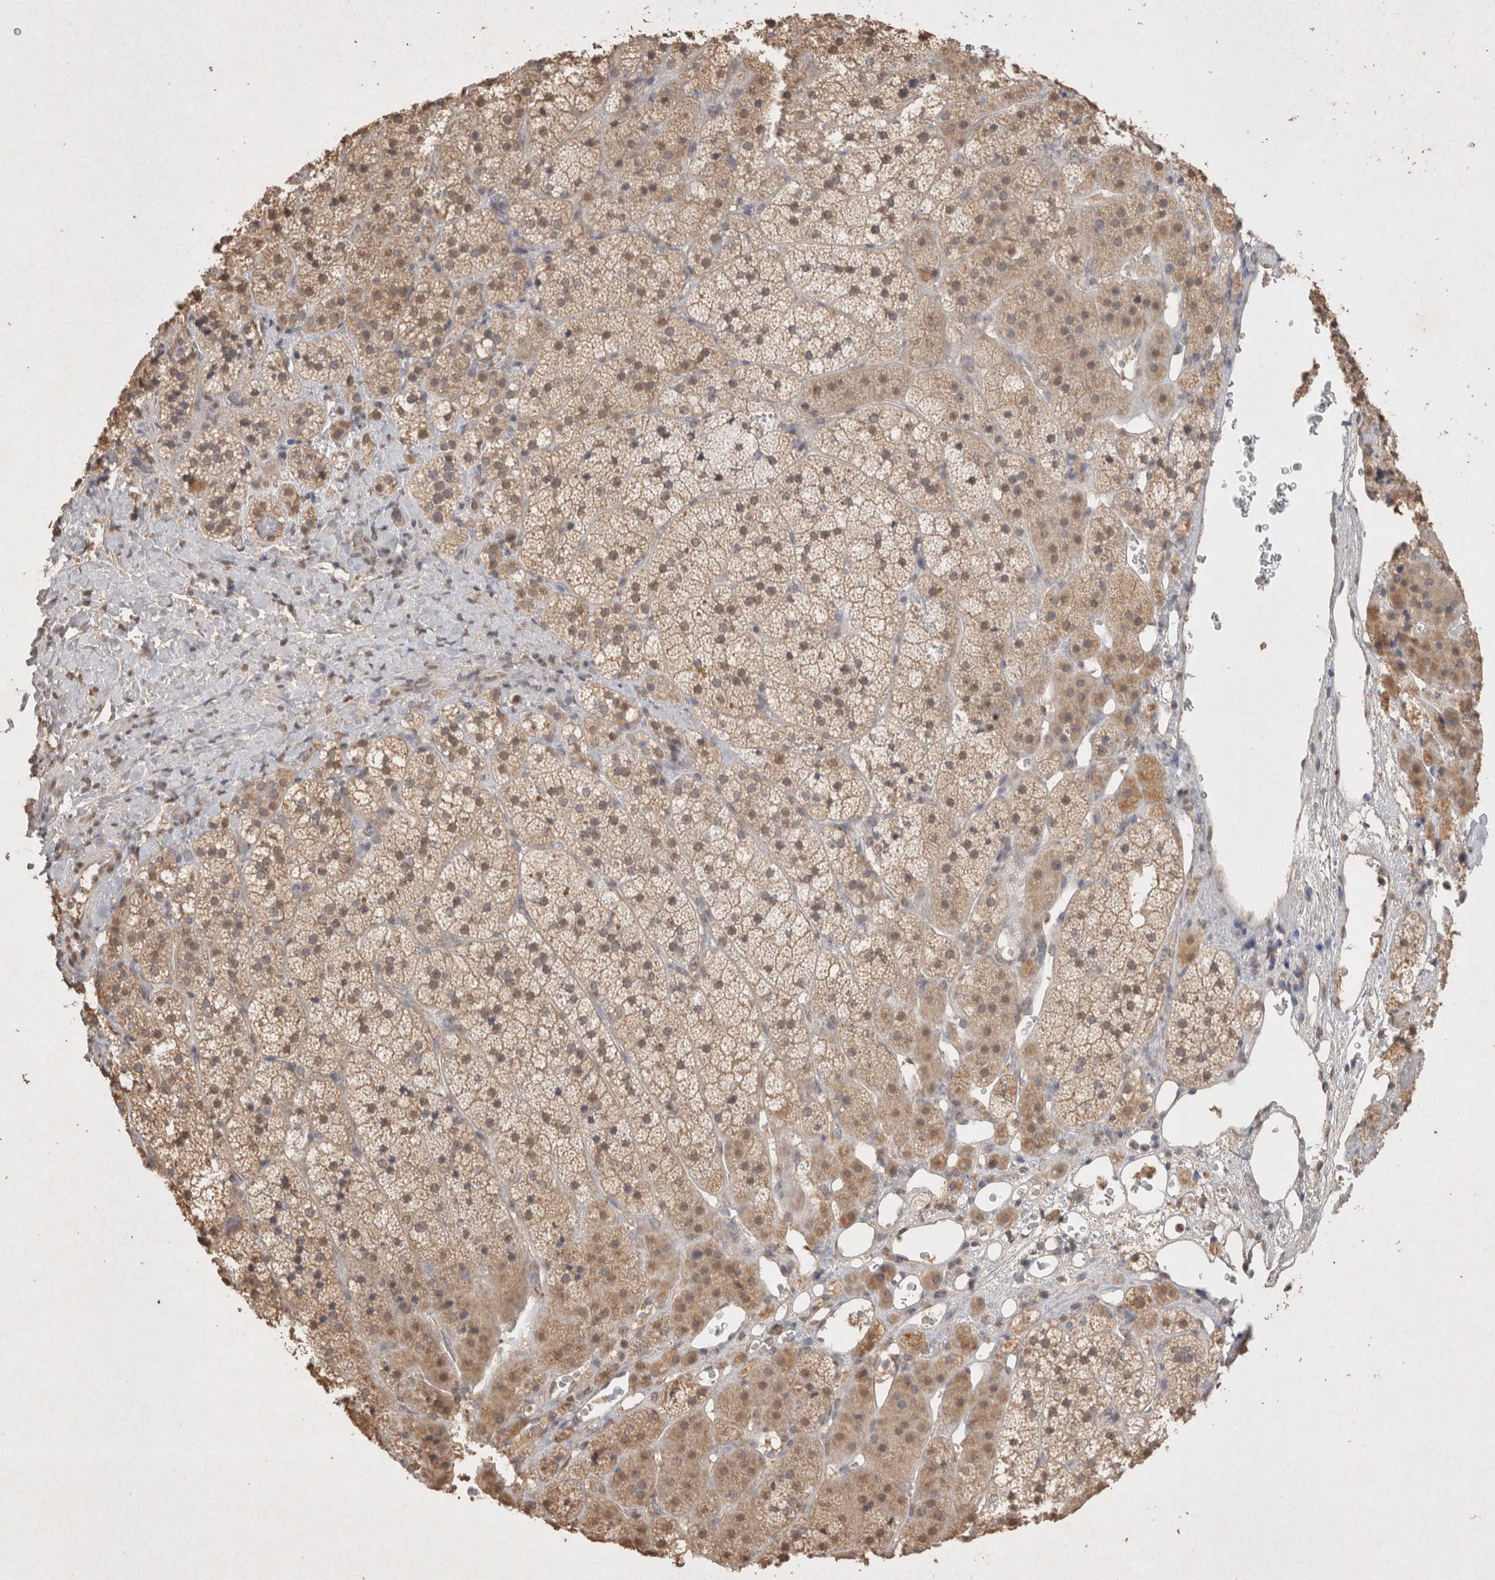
{"staining": {"intensity": "moderate", "quantity": ">75%", "location": "cytoplasmic/membranous,nuclear"}, "tissue": "adrenal gland", "cell_type": "Glandular cells", "image_type": "normal", "snomed": [{"axis": "morphology", "description": "Normal tissue, NOS"}, {"axis": "topography", "description": "Adrenal gland"}], "caption": "Approximately >75% of glandular cells in normal adrenal gland display moderate cytoplasmic/membranous,nuclear protein staining as visualized by brown immunohistochemical staining.", "gene": "MLX", "patient": {"sex": "female", "age": 44}}